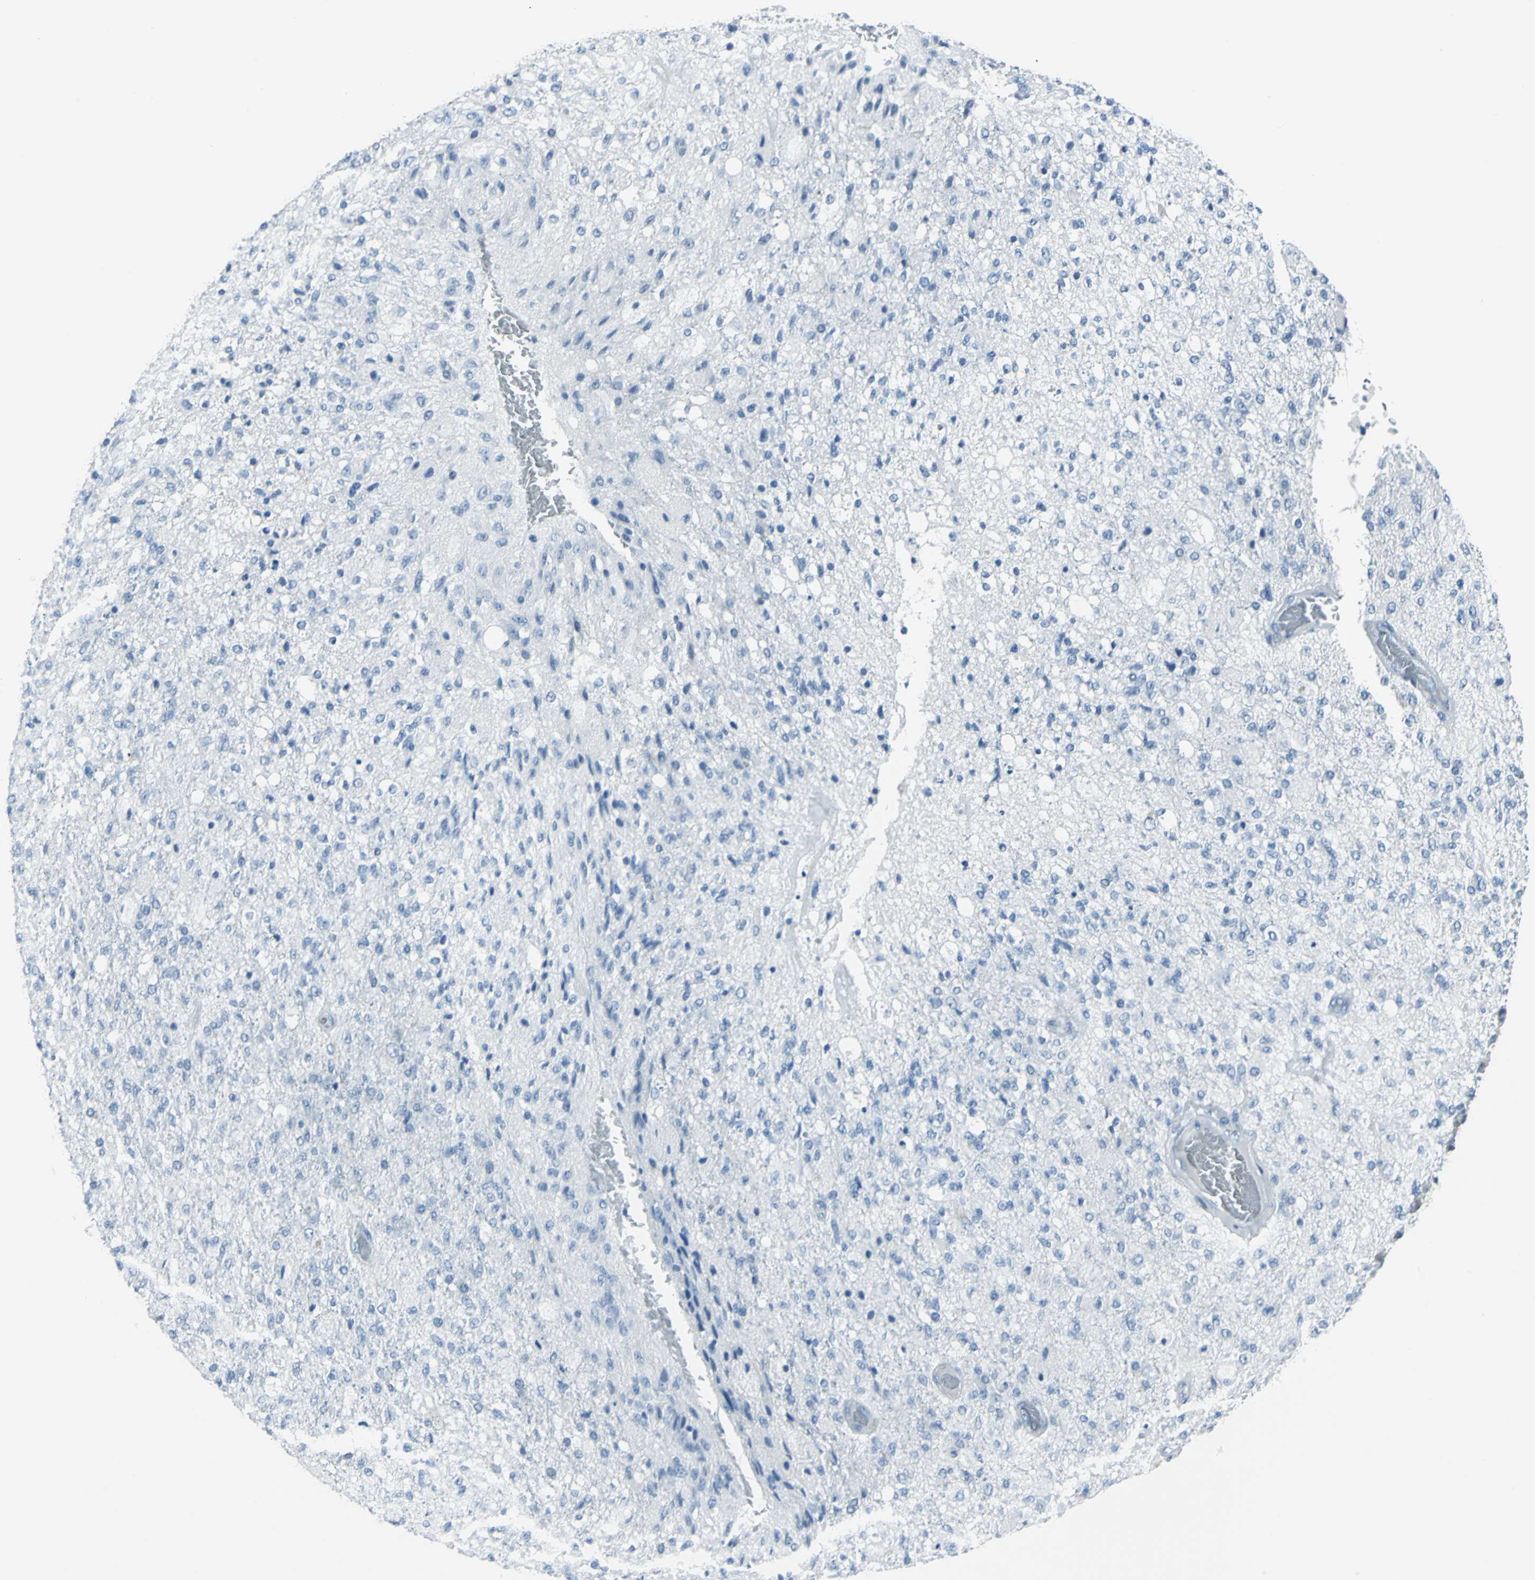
{"staining": {"intensity": "negative", "quantity": "none", "location": "none"}, "tissue": "glioma", "cell_type": "Tumor cells", "image_type": "cancer", "snomed": [{"axis": "morphology", "description": "Normal tissue, NOS"}, {"axis": "morphology", "description": "Glioma, malignant, High grade"}, {"axis": "topography", "description": "Cerebral cortex"}], "caption": "Micrograph shows no significant protein staining in tumor cells of glioma. (DAB IHC with hematoxylin counter stain).", "gene": "DNAI2", "patient": {"sex": "male", "age": 77}}